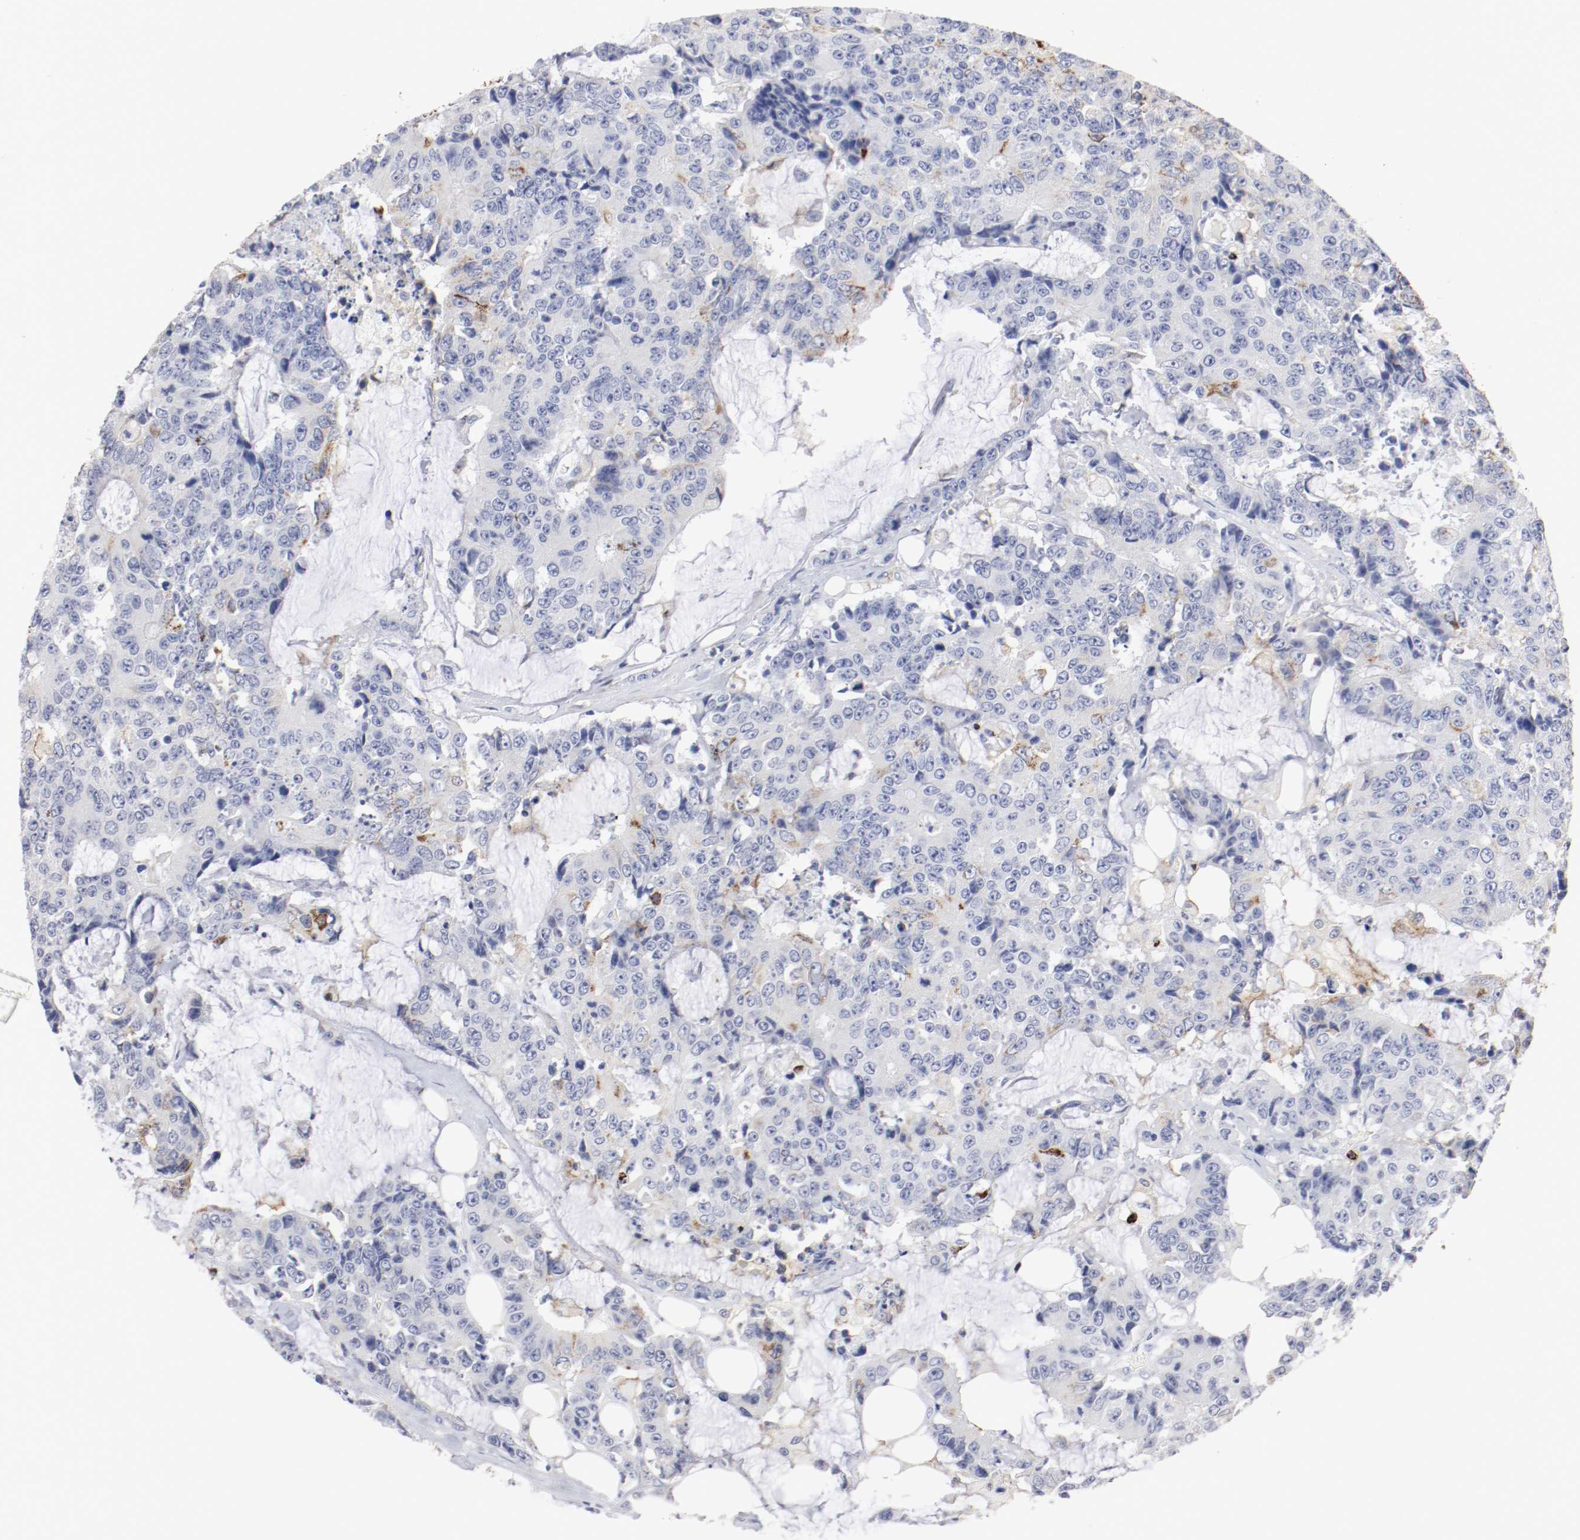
{"staining": {"intensity": "moderate", "quantity": "<25%", "location": "cytoplasmic/membranous"}, "tissue": "colorectal cancer", "cell_type": "Tumor cells", "image_type": "cancer", "snomed": [{"axis": "morphology", "description": "Adenocarcinoma, NOS"}, {"axis": "topography", "description": "Colon"}], "caption": "Moderate cytoplasmic/membranous protein positivity is seen in approximately <25% of tumor cells in adenocarcinoma (colorectal).", "gene": "ITGAX", "patient": {"sex": "female", "age": 86}}